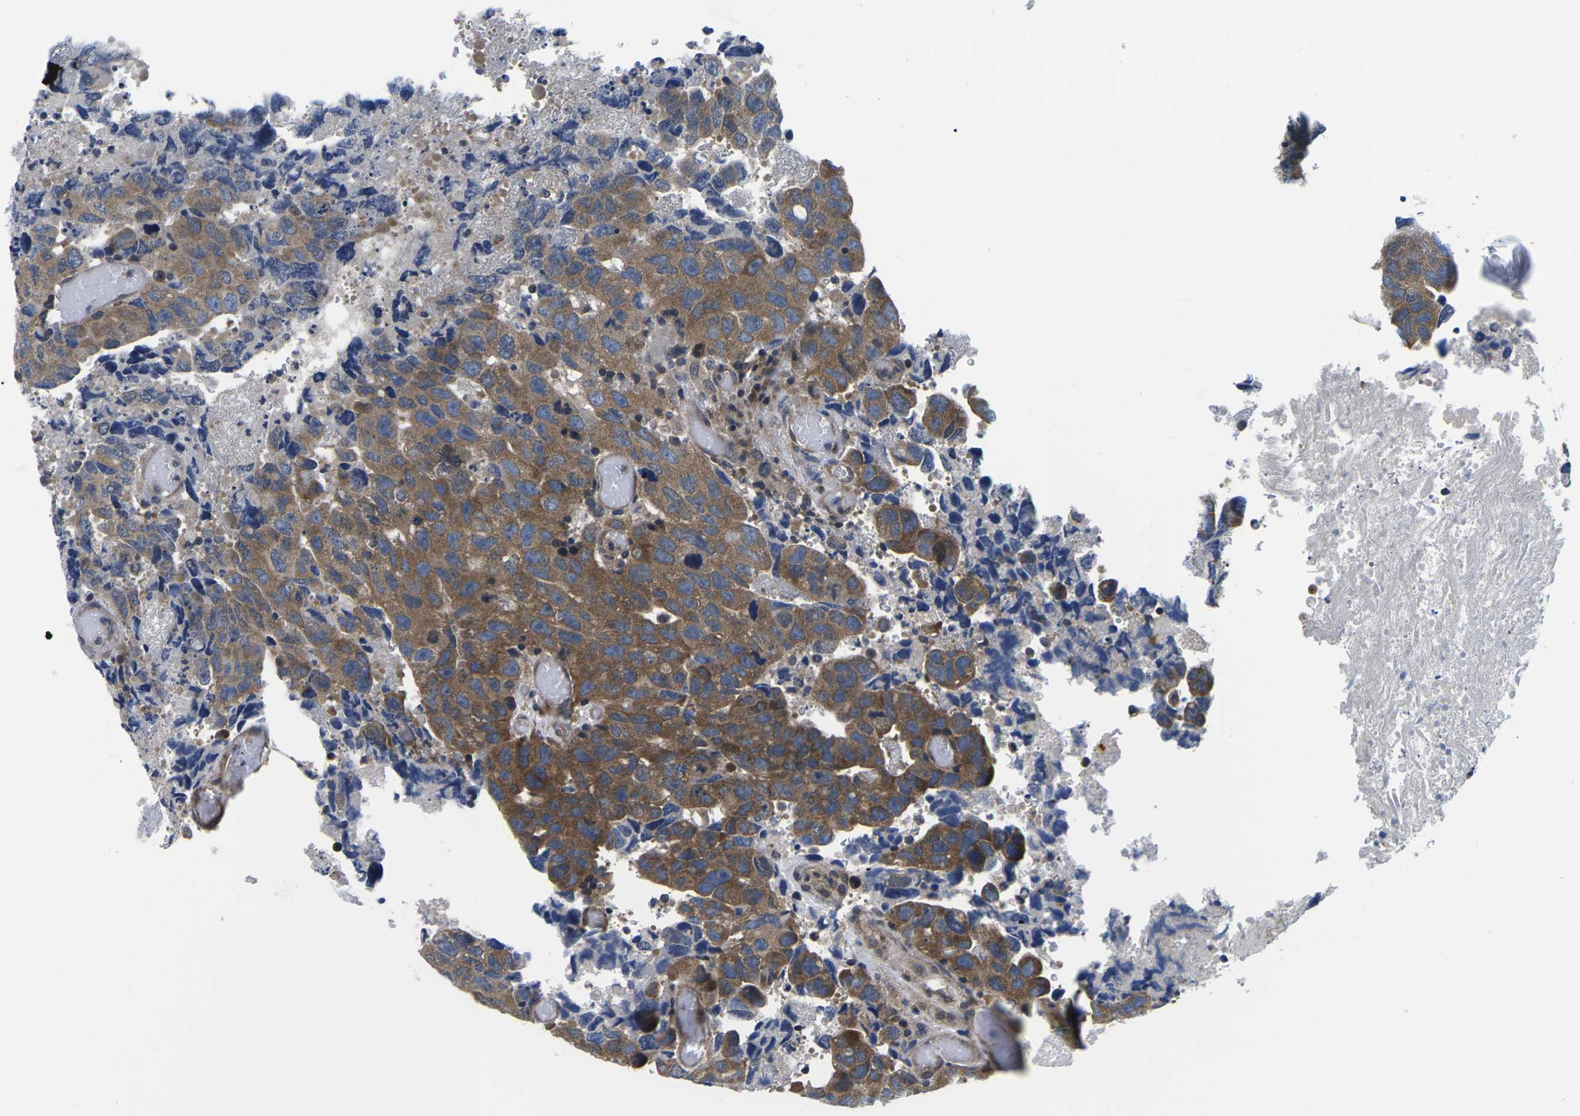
{"staining": {"intensity": "strong", "quantity": ">75%", "location": "cytoplasmic/membranous"}, "tissue": "testis cancer", "cell_type": "Tumor cells", "image_type": "cancer", "snomed": [{"axis": "morphology", "description": "Necrosis, NOS"}, {"axis": "morphology", "description": "Carcinoma, Embryonal, NOS"}, {"axis": "topography", "description": "Testis"}], "caption": "The photomicrograph shows a brown stain indicating the presence of a protein in the cytoplasmic/membranous of tumor cells in testis embryonal carcinoma.", "gene": "GSK3B", "patient": {"sex": "male", "age": 19}}